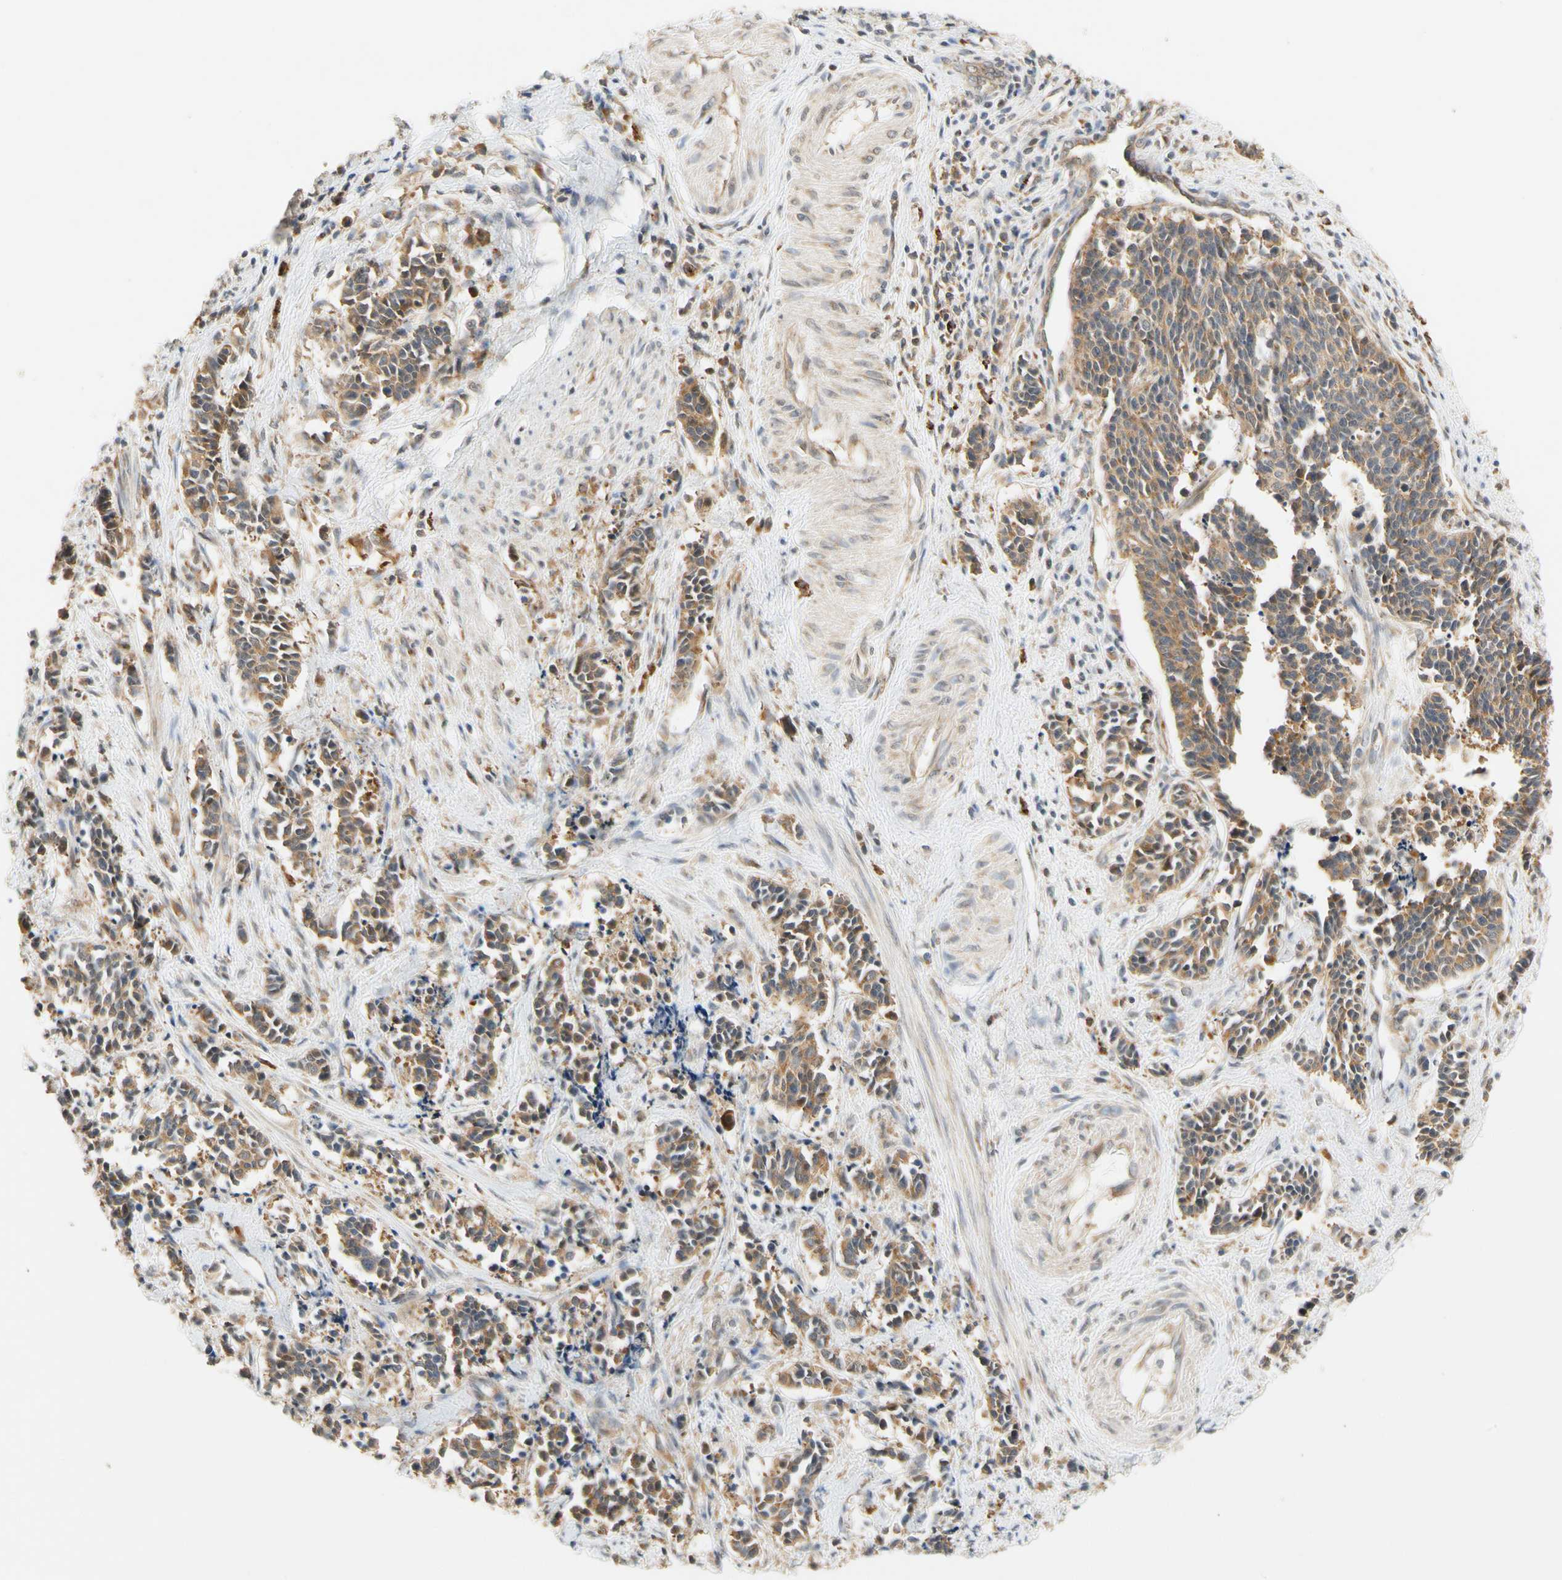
{"staining": {"intensity": "moderate", "quantity": ">75%", "location": "cytoplasmic/membranous"}, "tissue": "cervical cancer", "cell_type": "Tumor cells", "image_type": "cancer", "snomed": [{"axis": "morphology", "description": "Squamous cell carcinoma, NOS"}, {"axis": "topography", "description": "Cervix"}], "caption": "High-magnification brightfield microscopy of cervical squamous cell carcinoma stained with DAB (3,3'-diaminobenzidine) (brown) and counterstained with hematoxylin (blue). tumor cells exhibit moderate cytoplasmic/membranous positivity is identified in approximately>75% of cells.", "gene": "ANKHD1", "patient": {"sex": "female", "age": 35}}